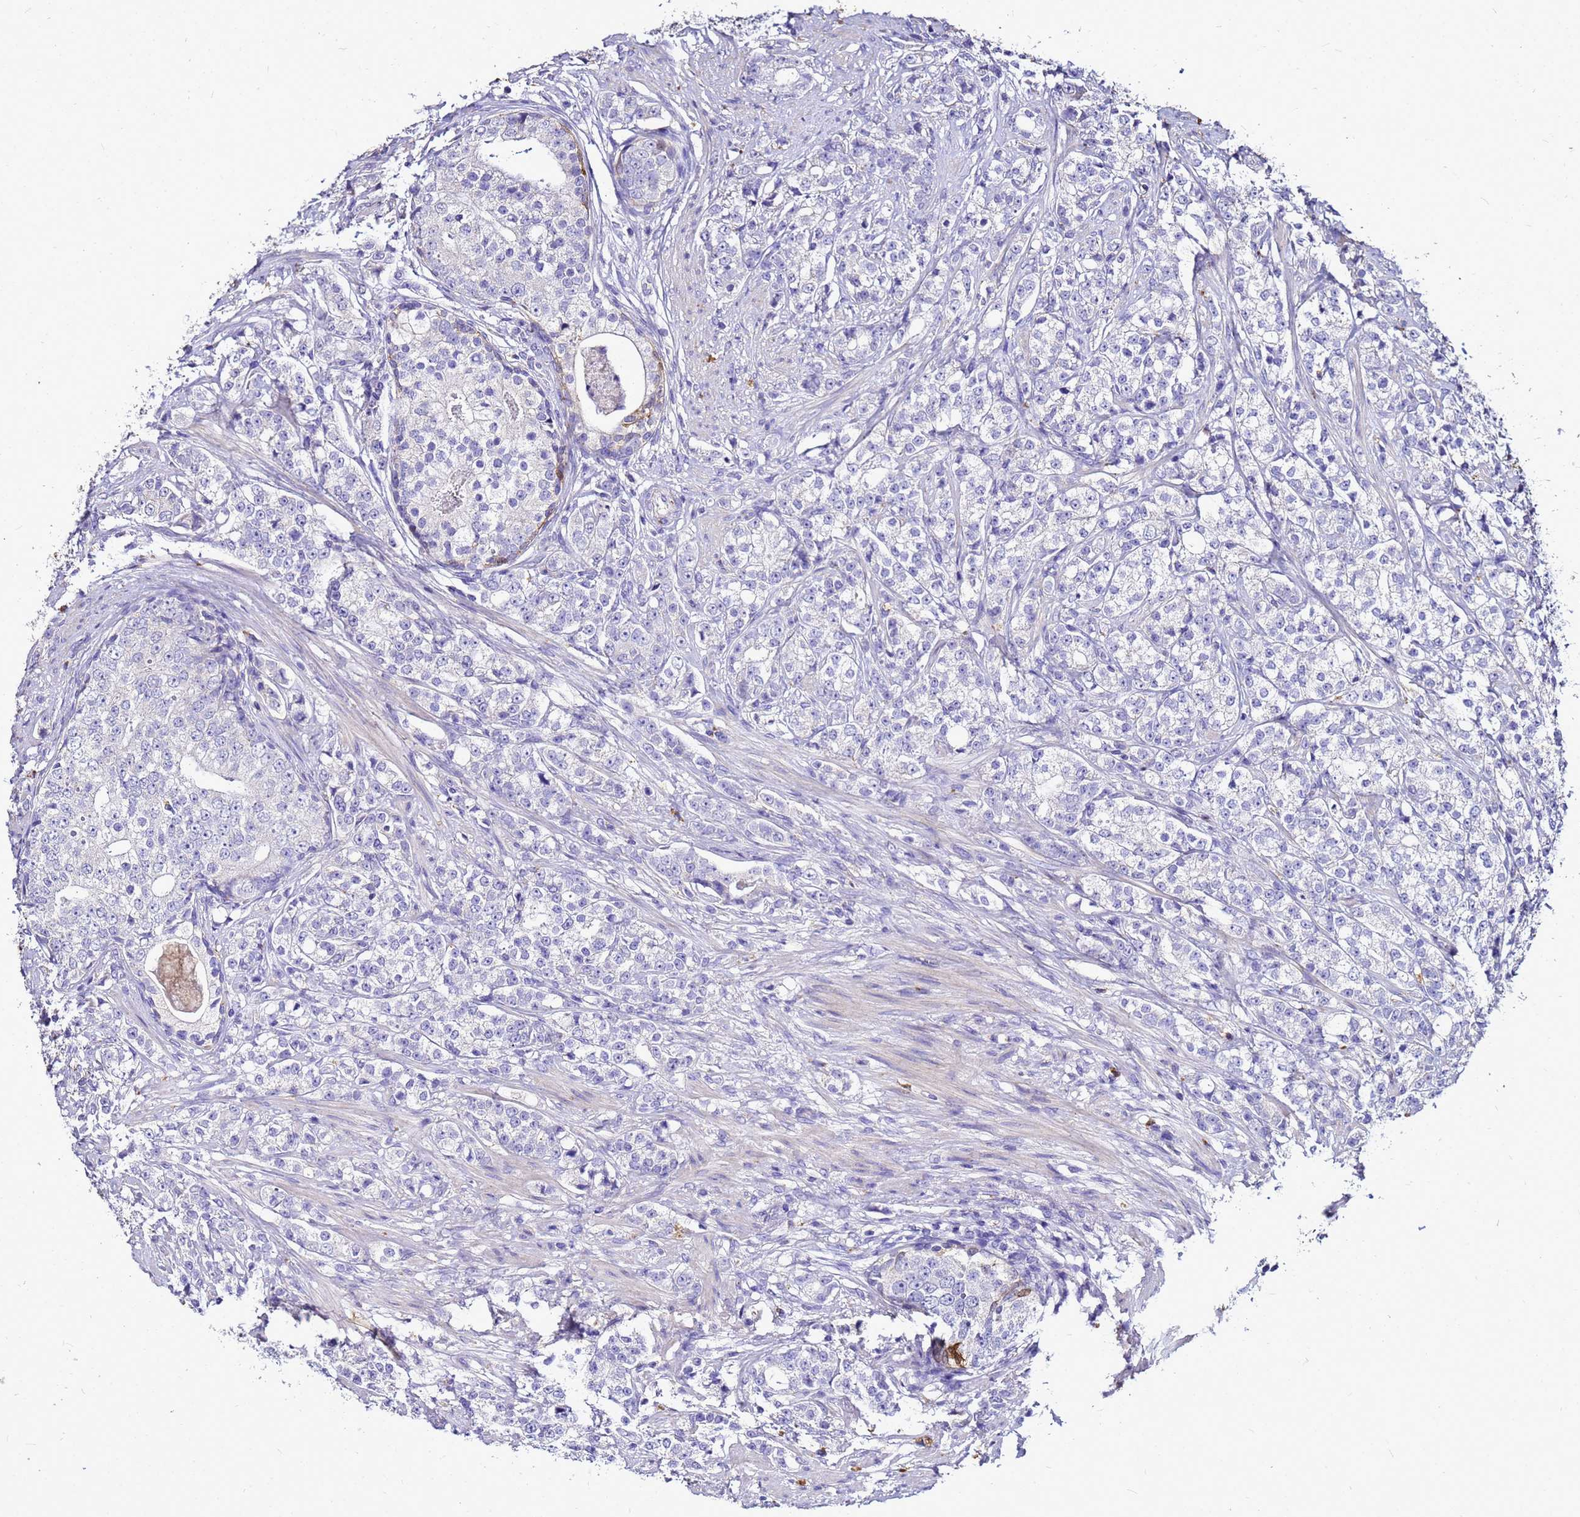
{"staining": {"intensity": "negative", "quantity": "none", "location": "none"}, "tissue": "prostate cancer", "cell_type": "Tumor cells", "image_type": "cancer", "snomed": [{"axis": "morphology", "description": "Adenocarcinoma, High grade"}, {"axis": "topography", "description": "Prostate"}], "caption": "Image shows no protein staining in tumor cells of adenocarcinoma (high-grade) (prostate) tissue.", "gene": "S100A2", "patient": {"sex": "male", "age": 69}}